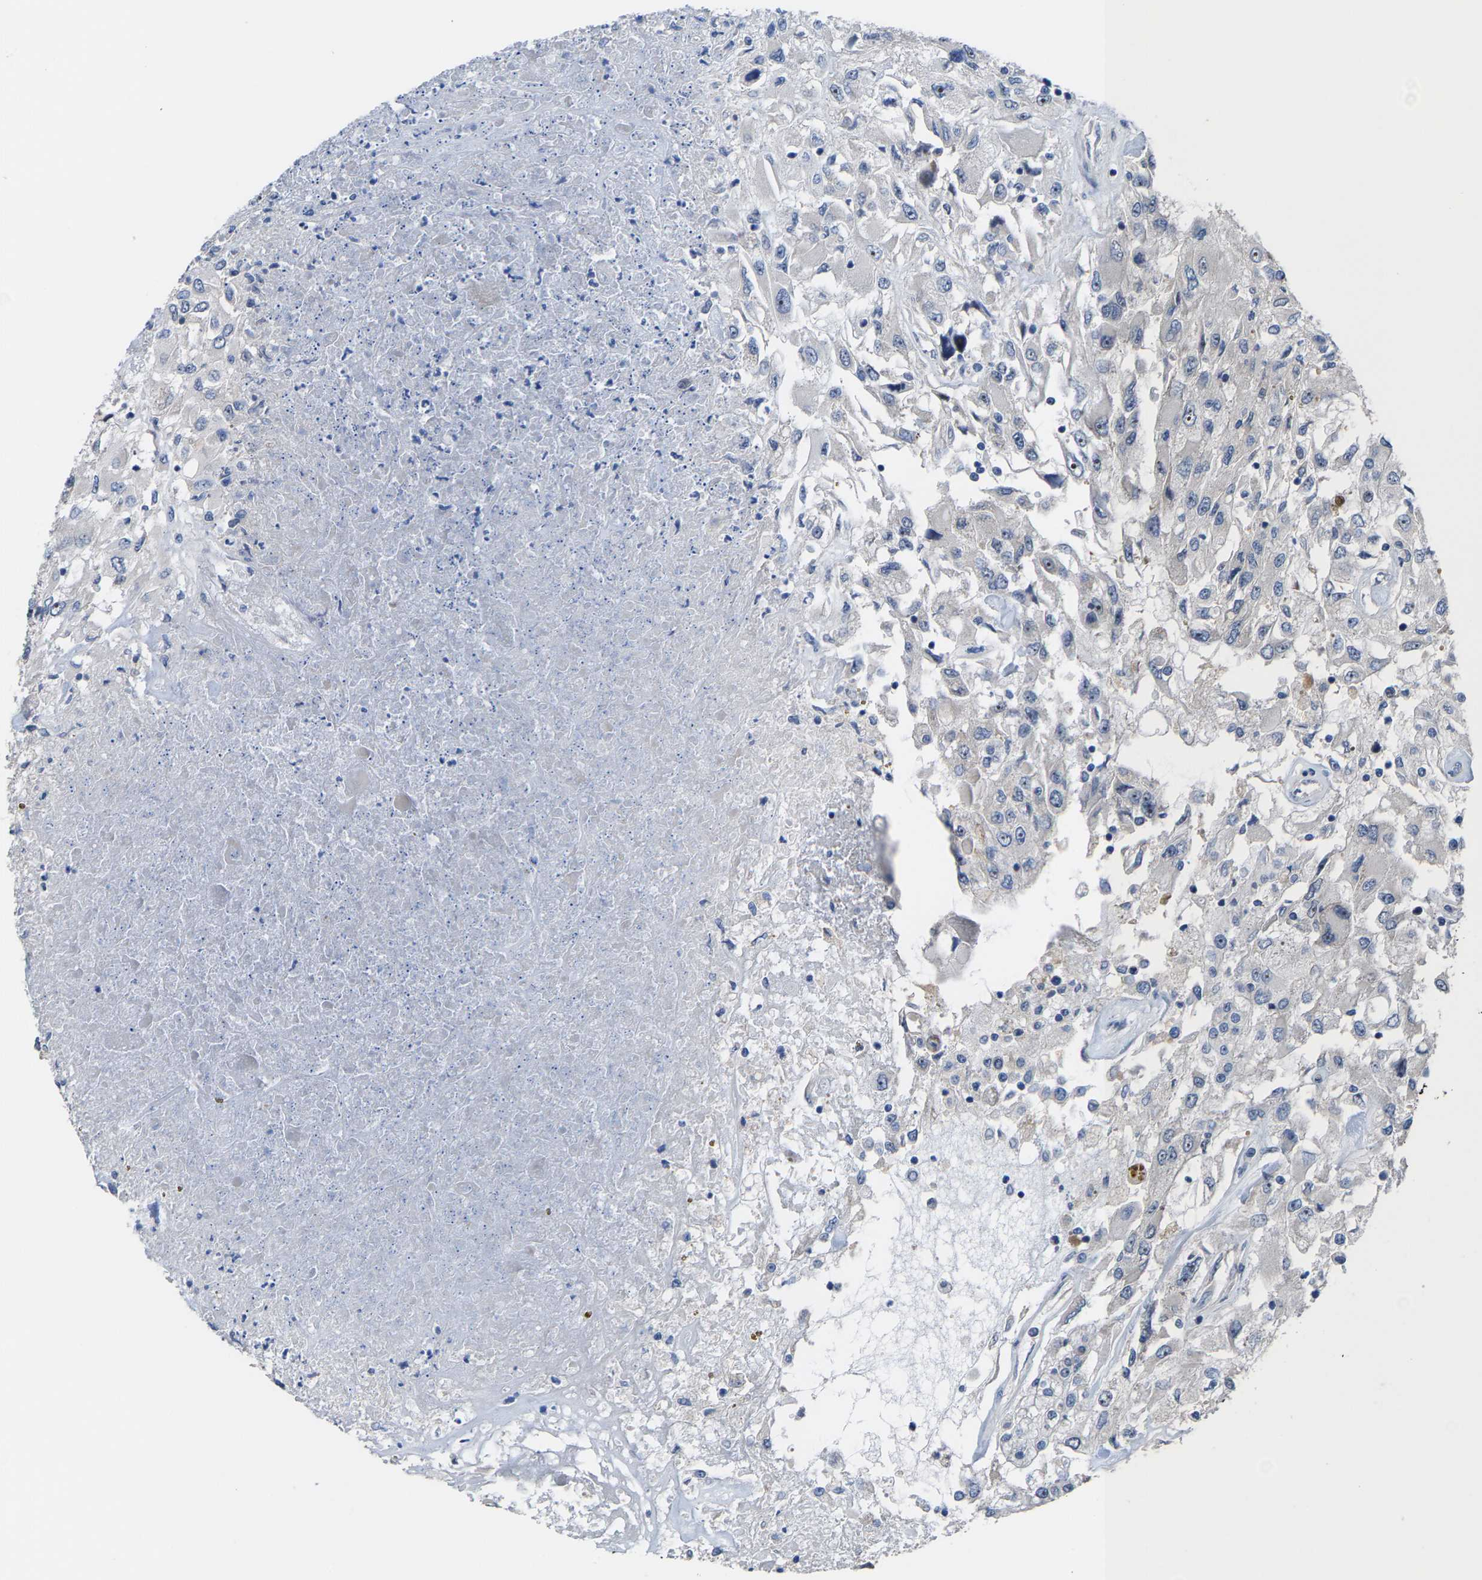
{"staining": {"intensity": "negative", "quantity": "none", "location": "none"}, "tissue": "renal cancer", "cell_type": "Tumor cells", "image_type": "cancer", "snomed": [{"axis": "morphology", "description": "Adenocarcinoma, NOS"}, {"axis": "topography", "description": "Kidney"}], "caption": "A histopathology image of renal cancer (adenocarcinoma) stained for a protein exhibits no brown staining in tumor cells.", "gene": "HAUS6", "patient": {"sex": "female", "age": 52}}